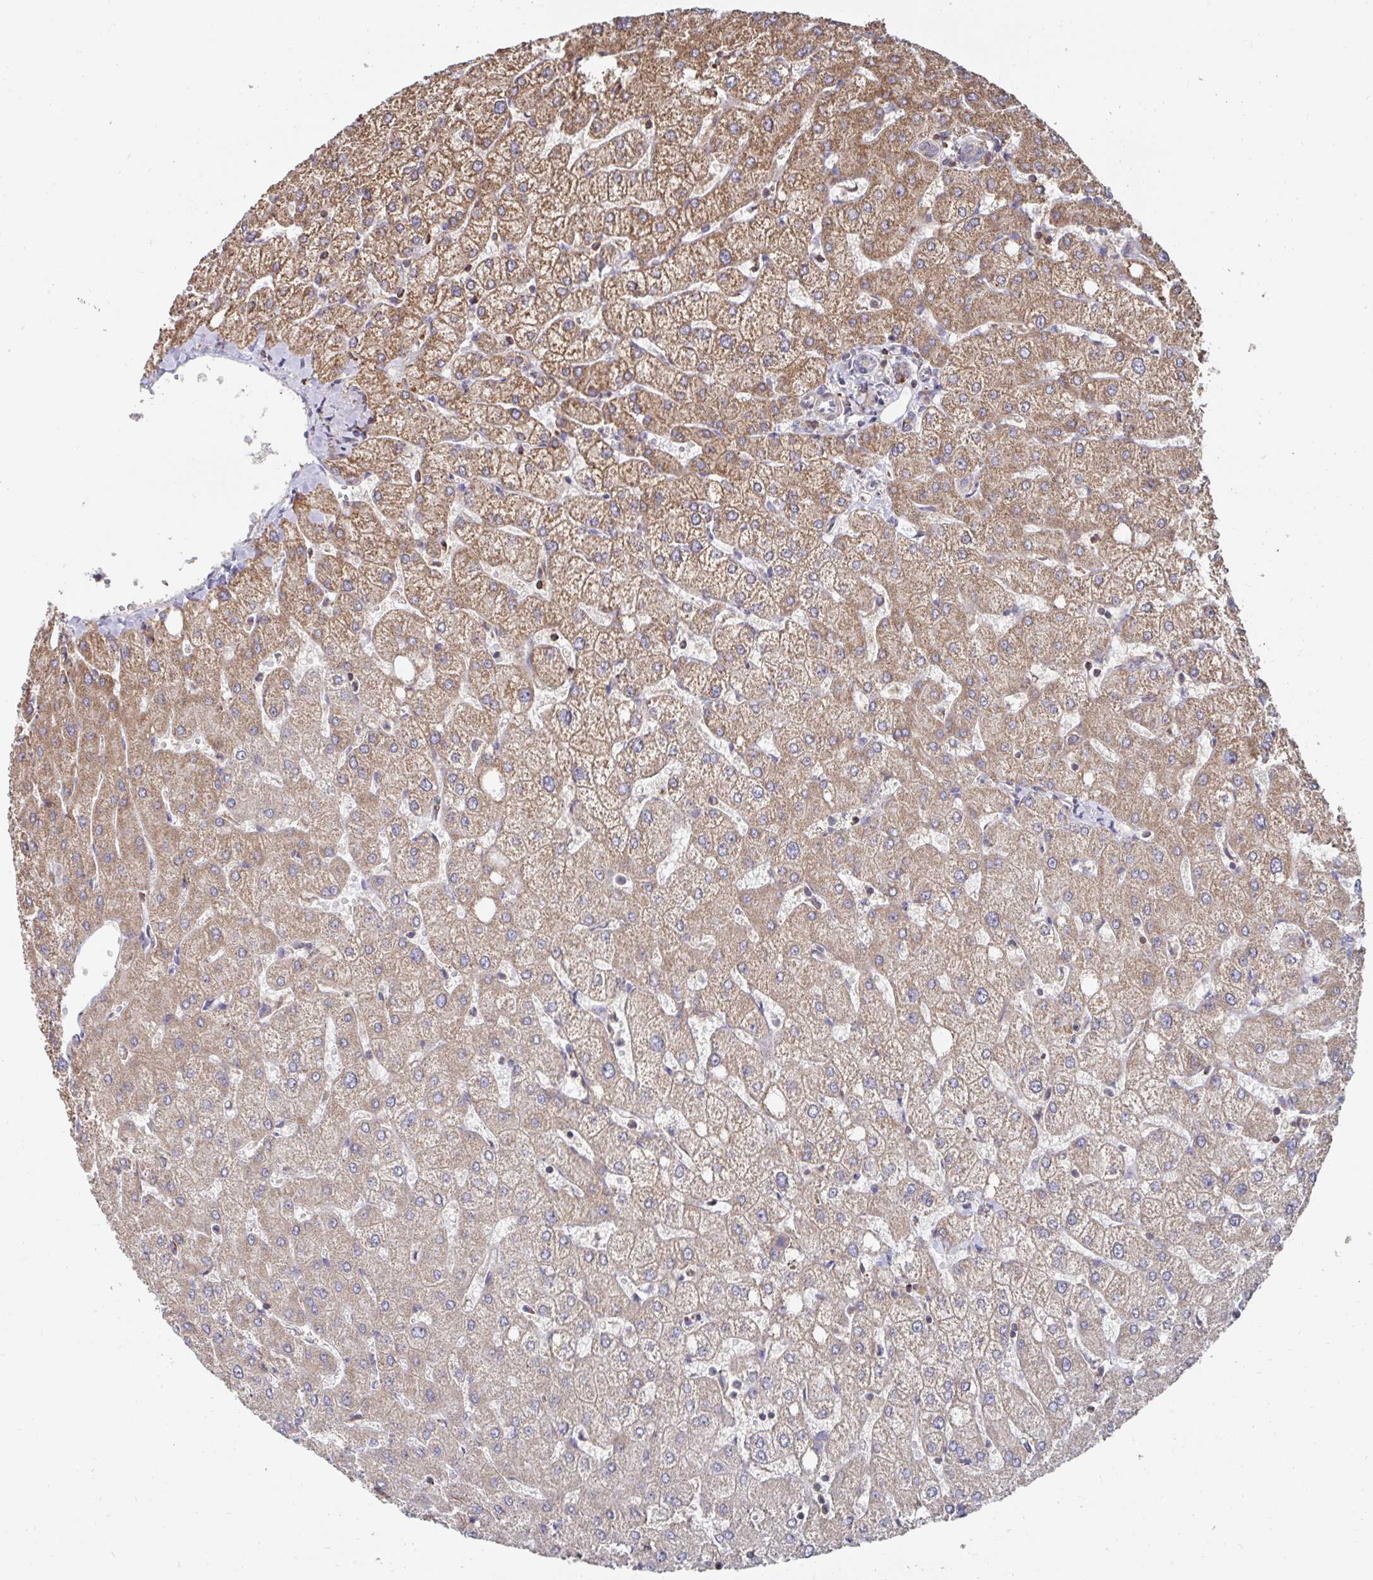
{"staining": {"intensity": "negative", "quantity": "none", "location": "none"}, "tissue": "liver", "cell_type": "Cholangiocytes", "image_type": "normal", "snomed": [{"axis": "morphology", "description": "Normal tissue, NOS"}, {"axis": "topography", "description": "Liver"}], "caption": "High magnification brightfield microscopy of normal liver stained with DAB (brown) and counterstained with hematoxylin (blue): cholangiocytes show no significant staining. (DAB immunohistochemistry, high magnification).", "gene": "DZANK1", "patient": {"sex": "female", "age": 54}}